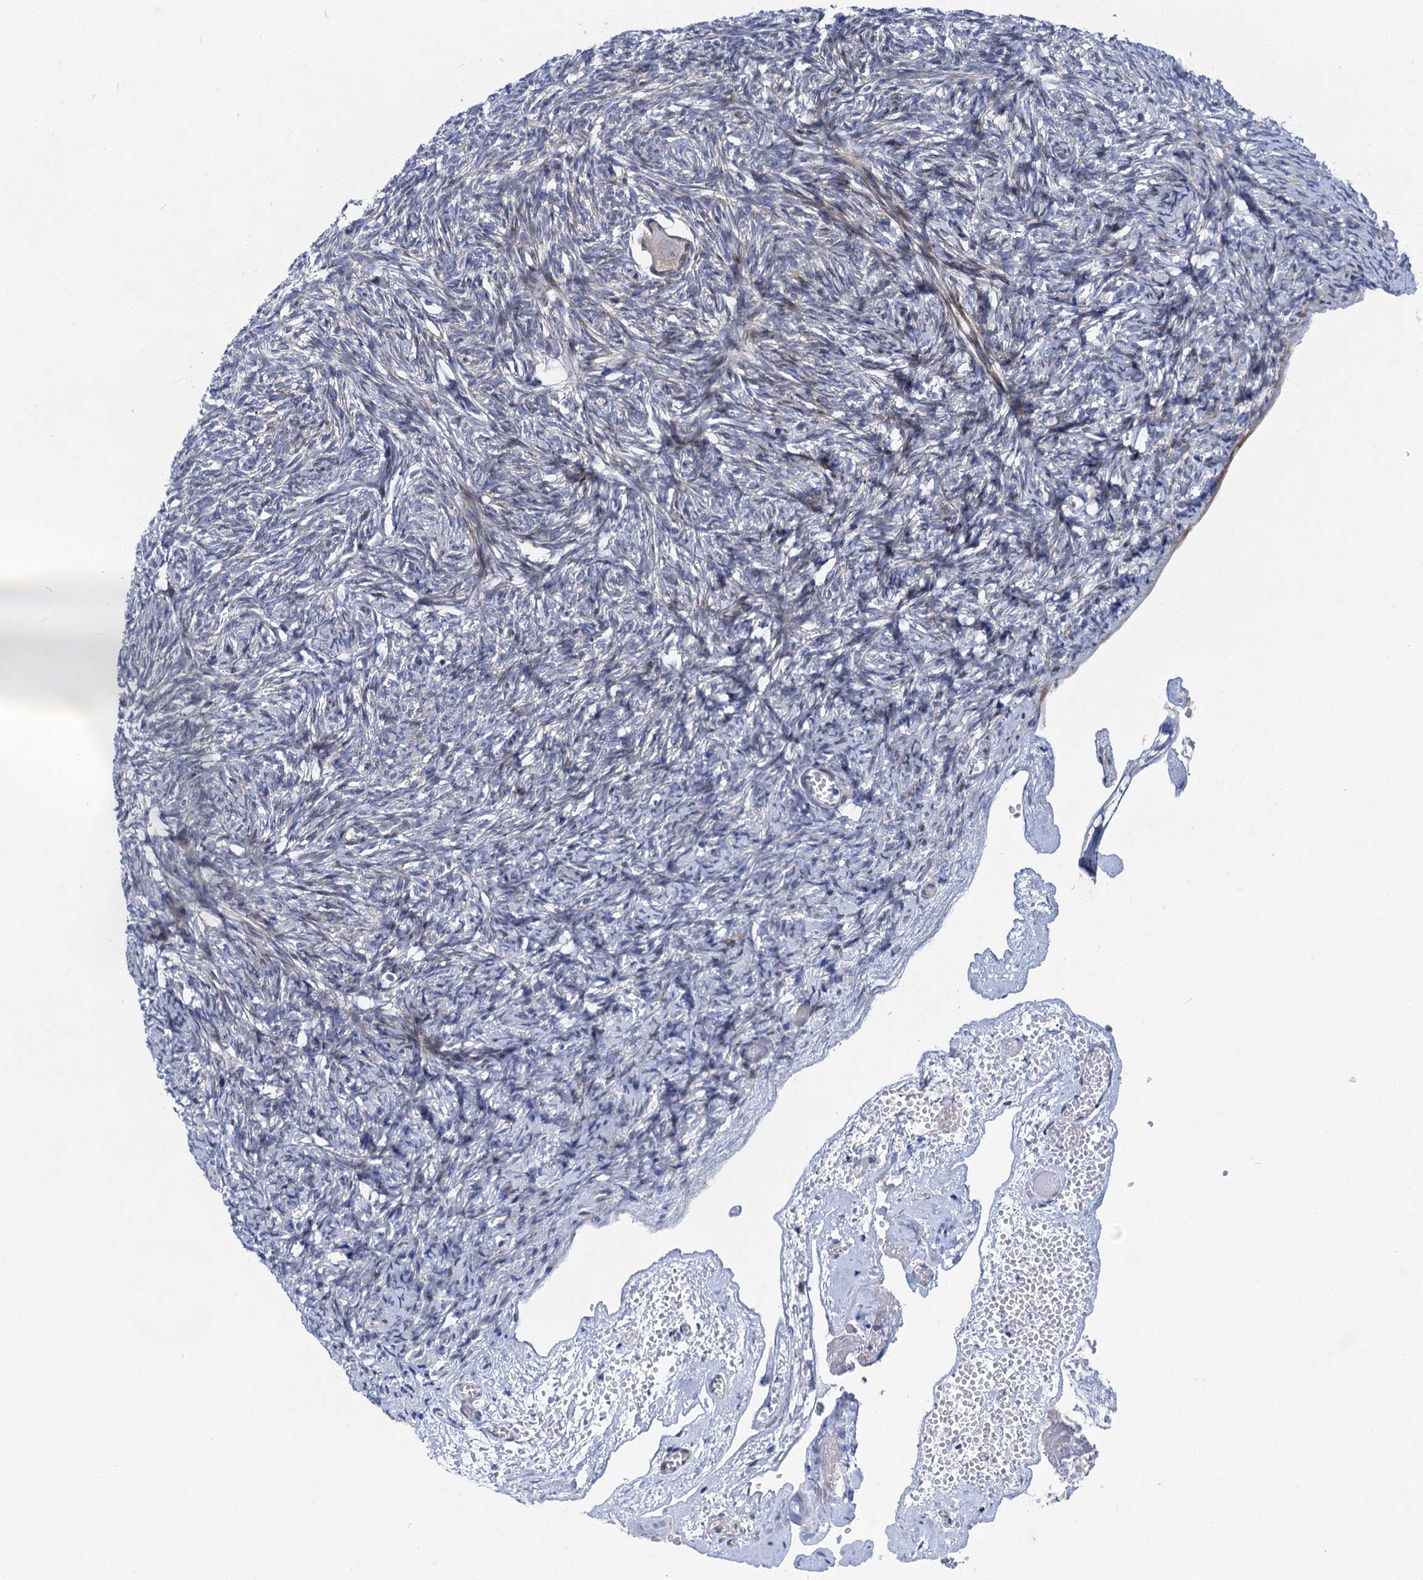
{"staining": {"intensity": "negative", "quantity": "none", "location": "none"}, "tissue": "ovary", "cell_type": "Follicle cells", "image_type": "normal", "snomed": [{"axis": "morphology", "description": "Normal tissue, NOS"}, {"axis": "topography", "description": "Ovary"}], "caption": "A high-resolution histopathology image shows IHC staining of normal ovary, which shows no significant staining in follicle cells. Nuclei are stained in blue.", "gene": "QPCTL", "patient": {"sex": "female", "age": 34}}